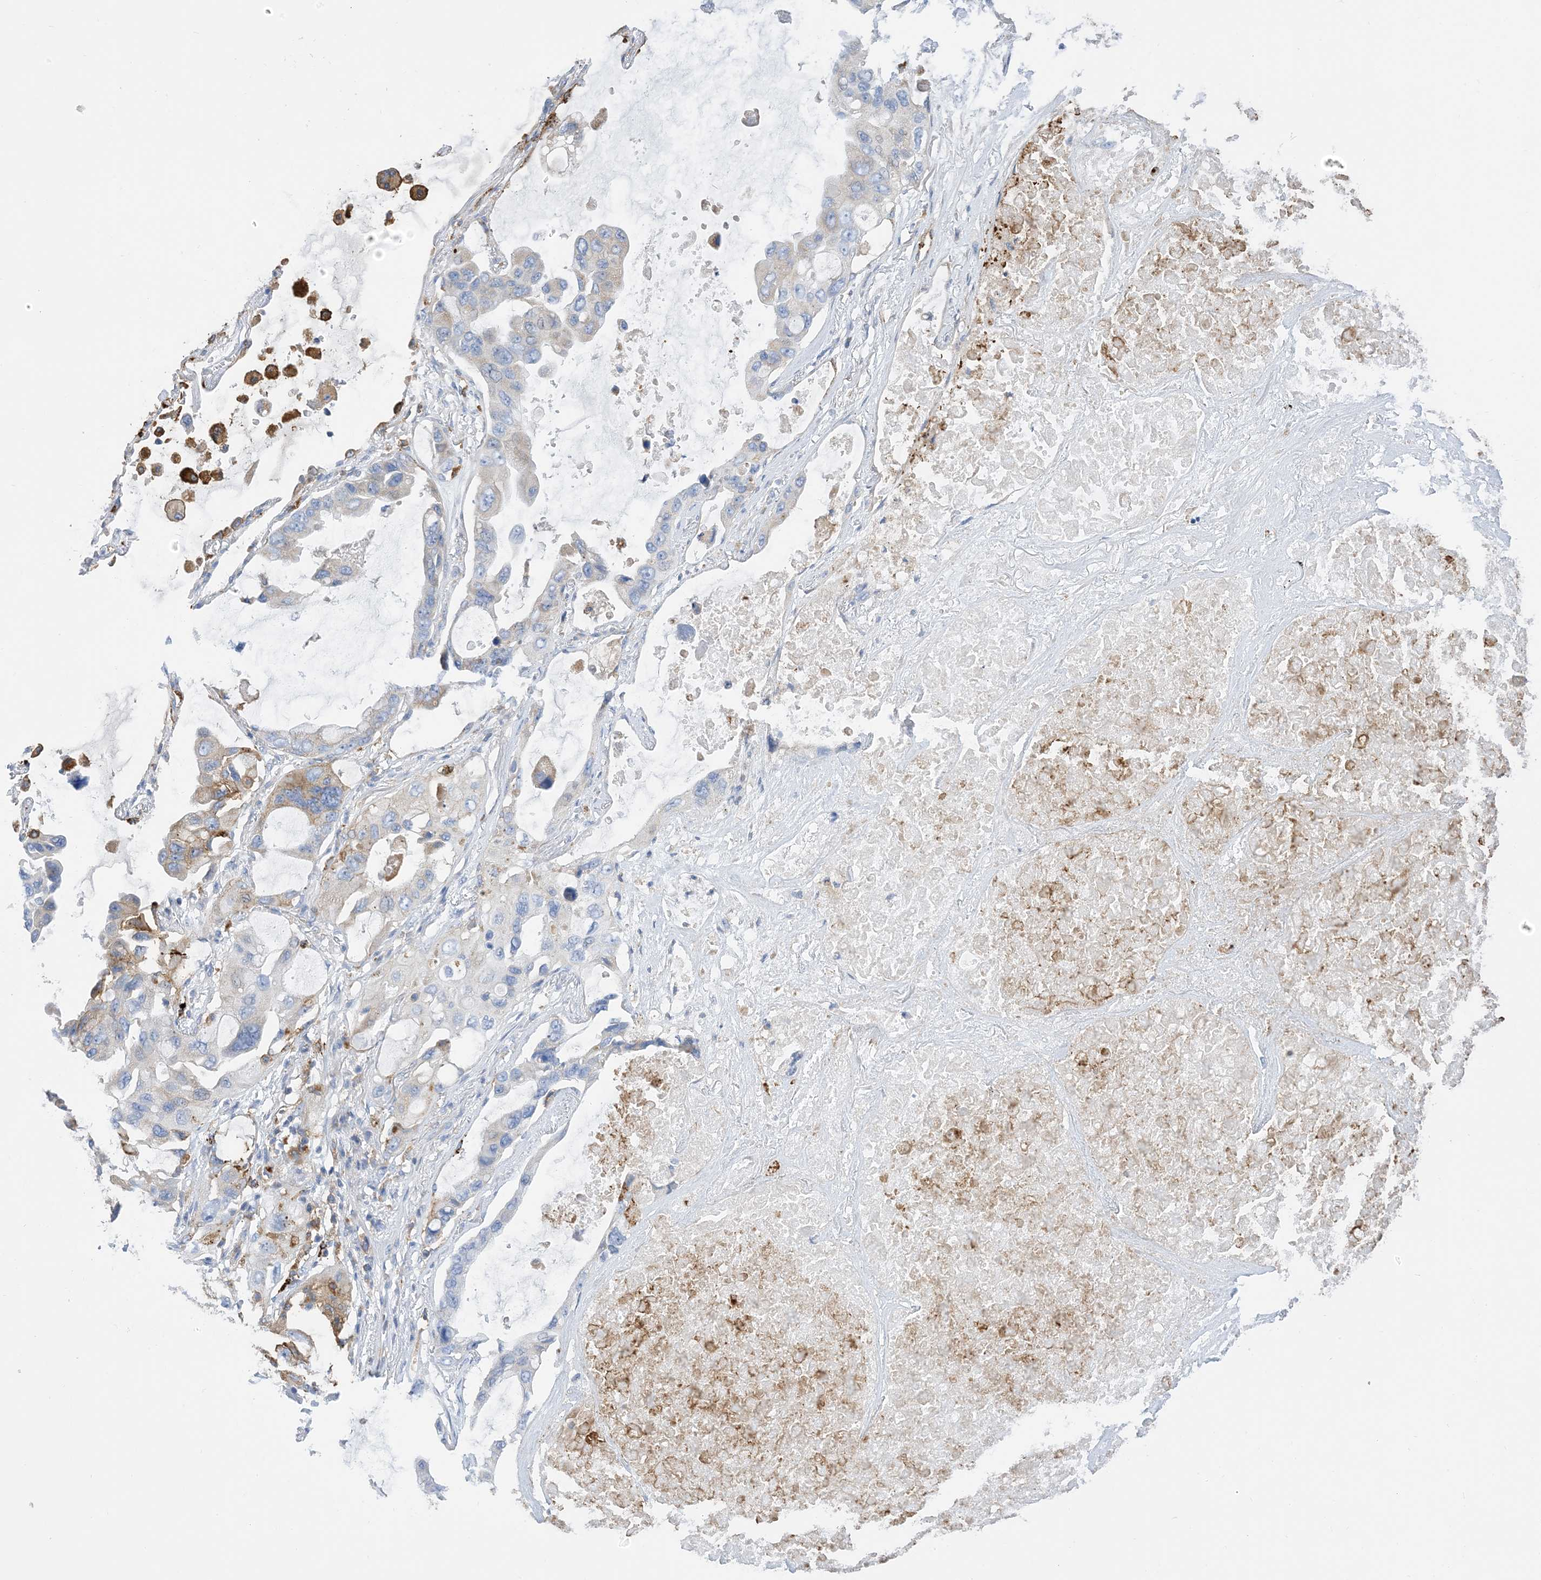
{"staining": {"intensity": "weak", "quantity": "<25%", "location": "cytoplasmic/membranous"}, "tissue": "lung cancer", "cell_type": "Tumor cells", "image_type": "cancer", "snomed": [{"axis": "morphology", "description": "Squamous cell carcinoma, NOS"}, {"axis": "topography", "description": "Lung"}], "caption": "Immunohistochemical staining of lung cancer shows no significant staining in tumor cells.", "gene": "DPH3", "patient": {"sex": "female", "age": 73}}